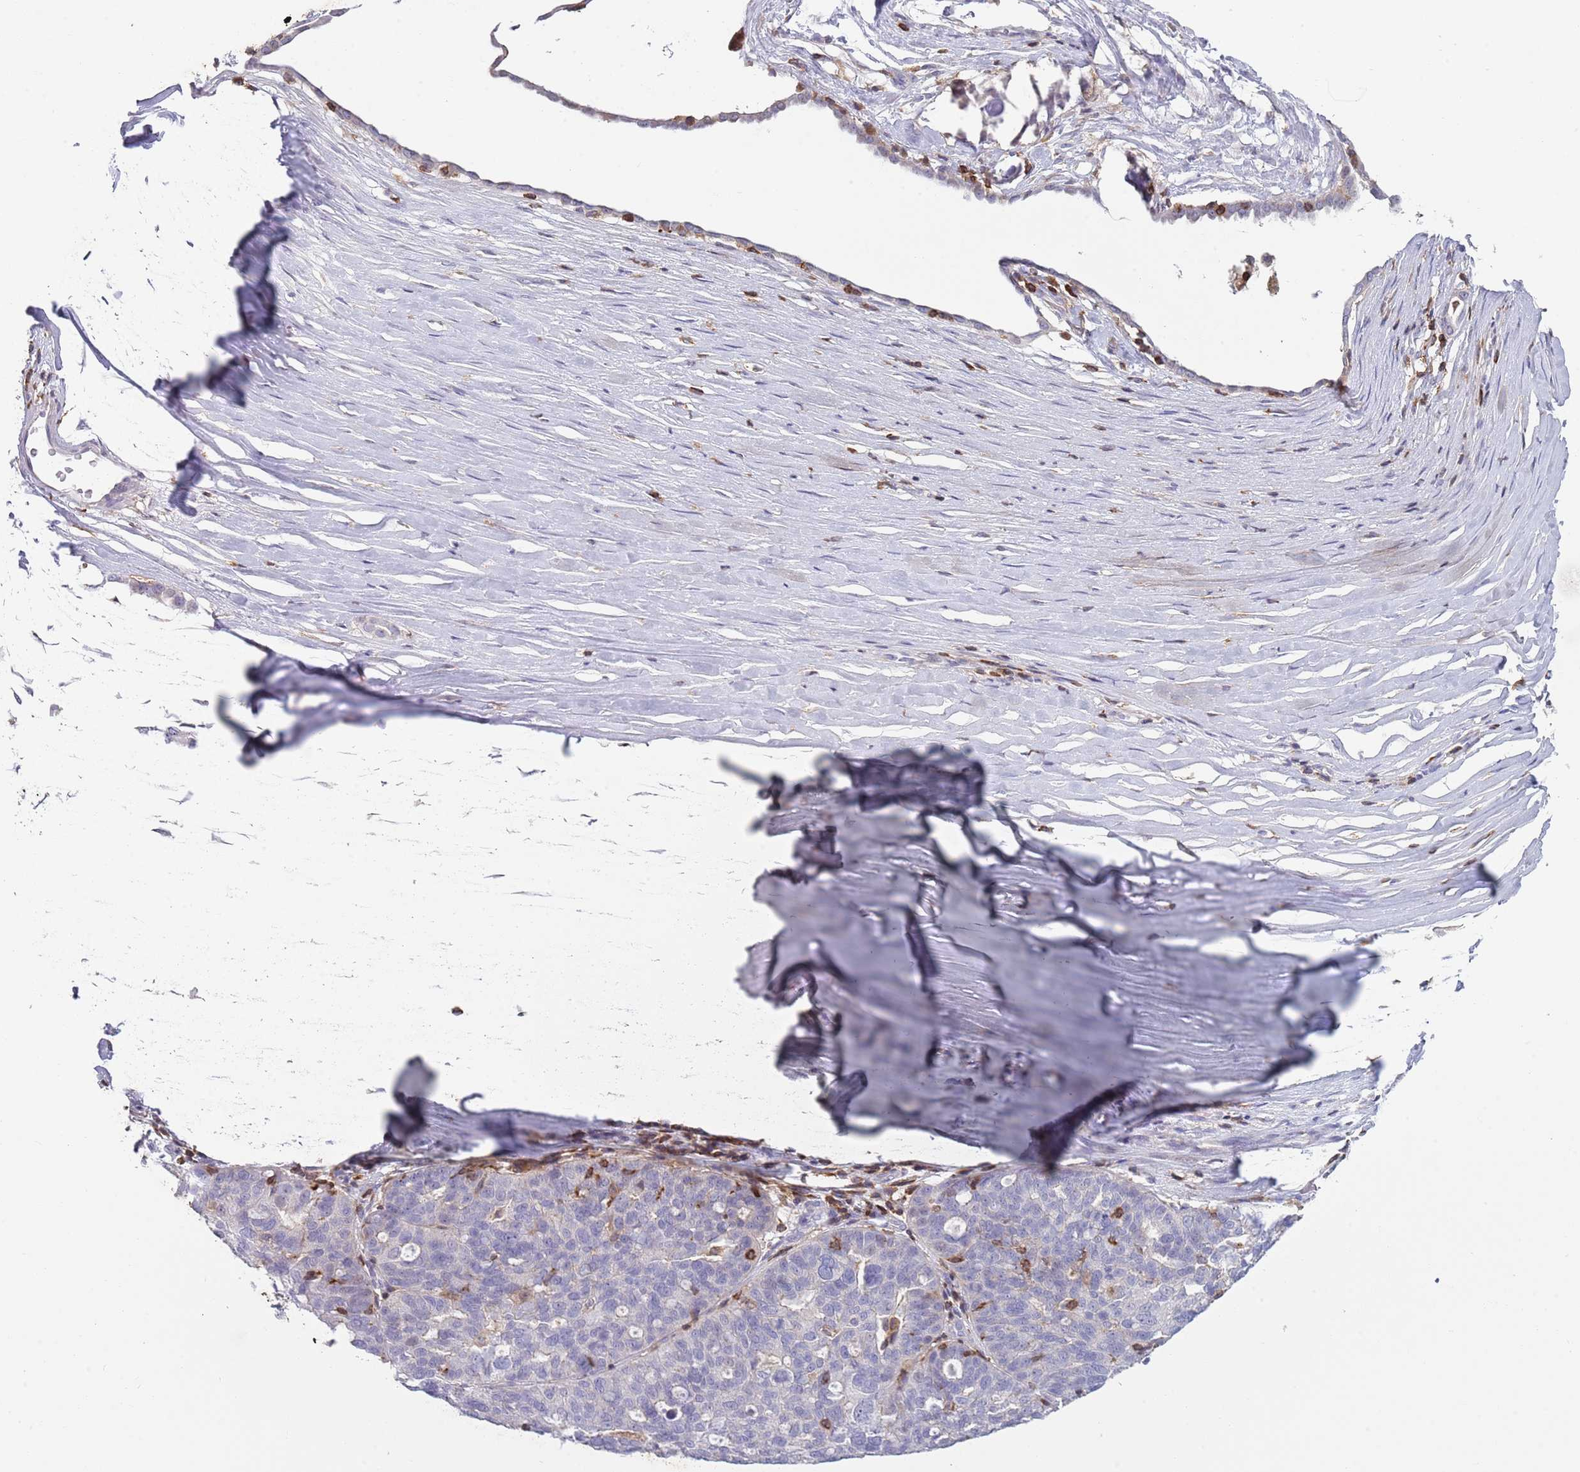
{"staining": {"intensity": "negative", "quantity": "none", "location": "none"}, "tissue": "ovarian cancer", "cell_type": "Tumor cells", "image_type": "cancer", "snomed": [{"axis": "morphology", "description": "Cystadenocarcinoma, serous, NOS"}, {"axis": "topography", "description": "Ovary"}], "caption": "Immunohistochemical staining of human ovarian cancer (serous cystadenocarcinoma) reveals no significant expression in tumor cells.", "gene": "LPXN", "patient": {"sex": "female", "age": 59}}